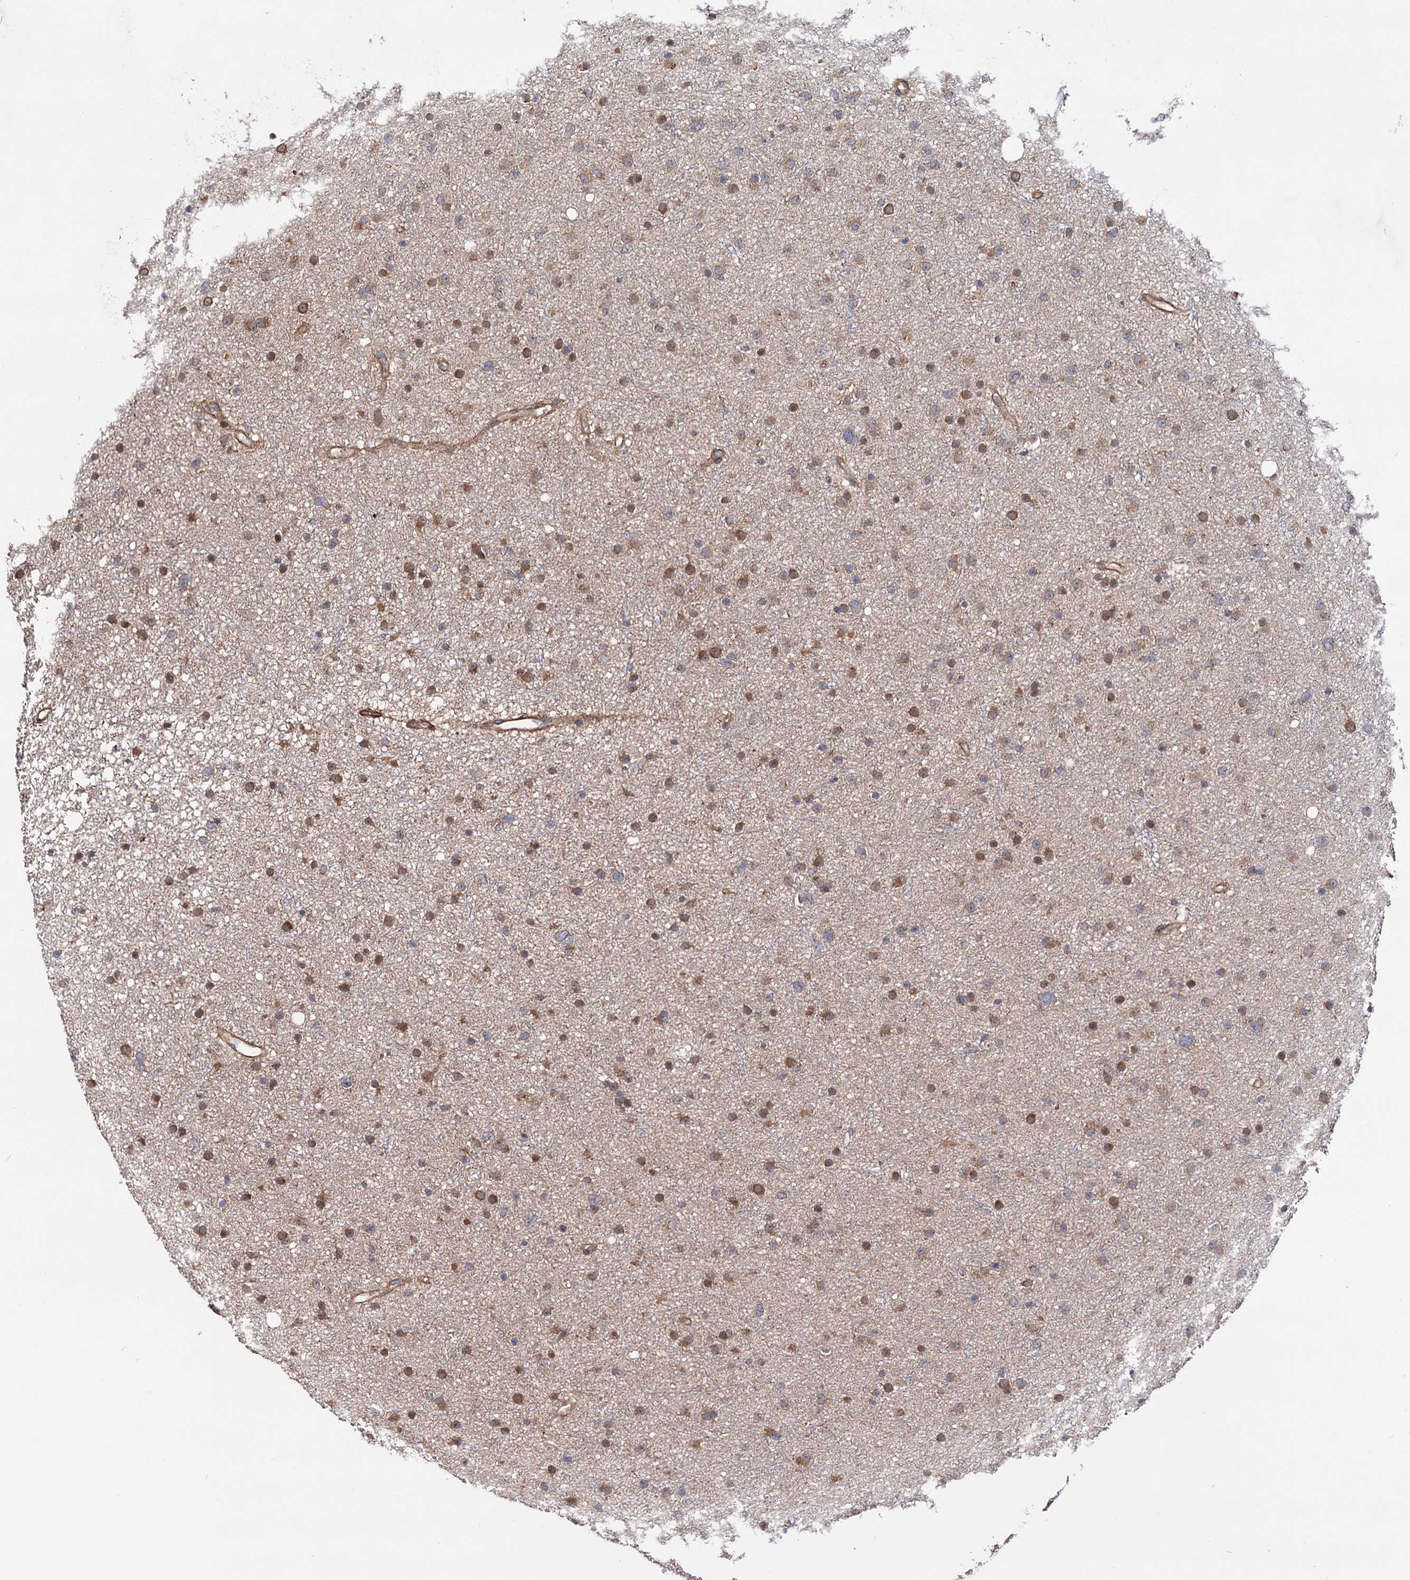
{"staining": {"intensity": "moderate", "quantity": "25%-75%", "location": "cytoplasmic/membranous"}, "tissue": "glioma", "cell_type": "Tumor cells", "image_type": "cancer", "snomed": [{"axis": "morphology", "description": "Glioma, malignant, Low grade"}, {"axis": "topography", "description": "Cerebral cortex"}], "caption": "The image demonstrates a brown stain indicating the presence of a protein in the cytoplasmic/membranous of tumor cells in low-grade glioma (malignant). (IHC, brightfield microscopy, high magnification).", "gene": "FERMT2", "patient": {"sex": "female", "age": 39}}